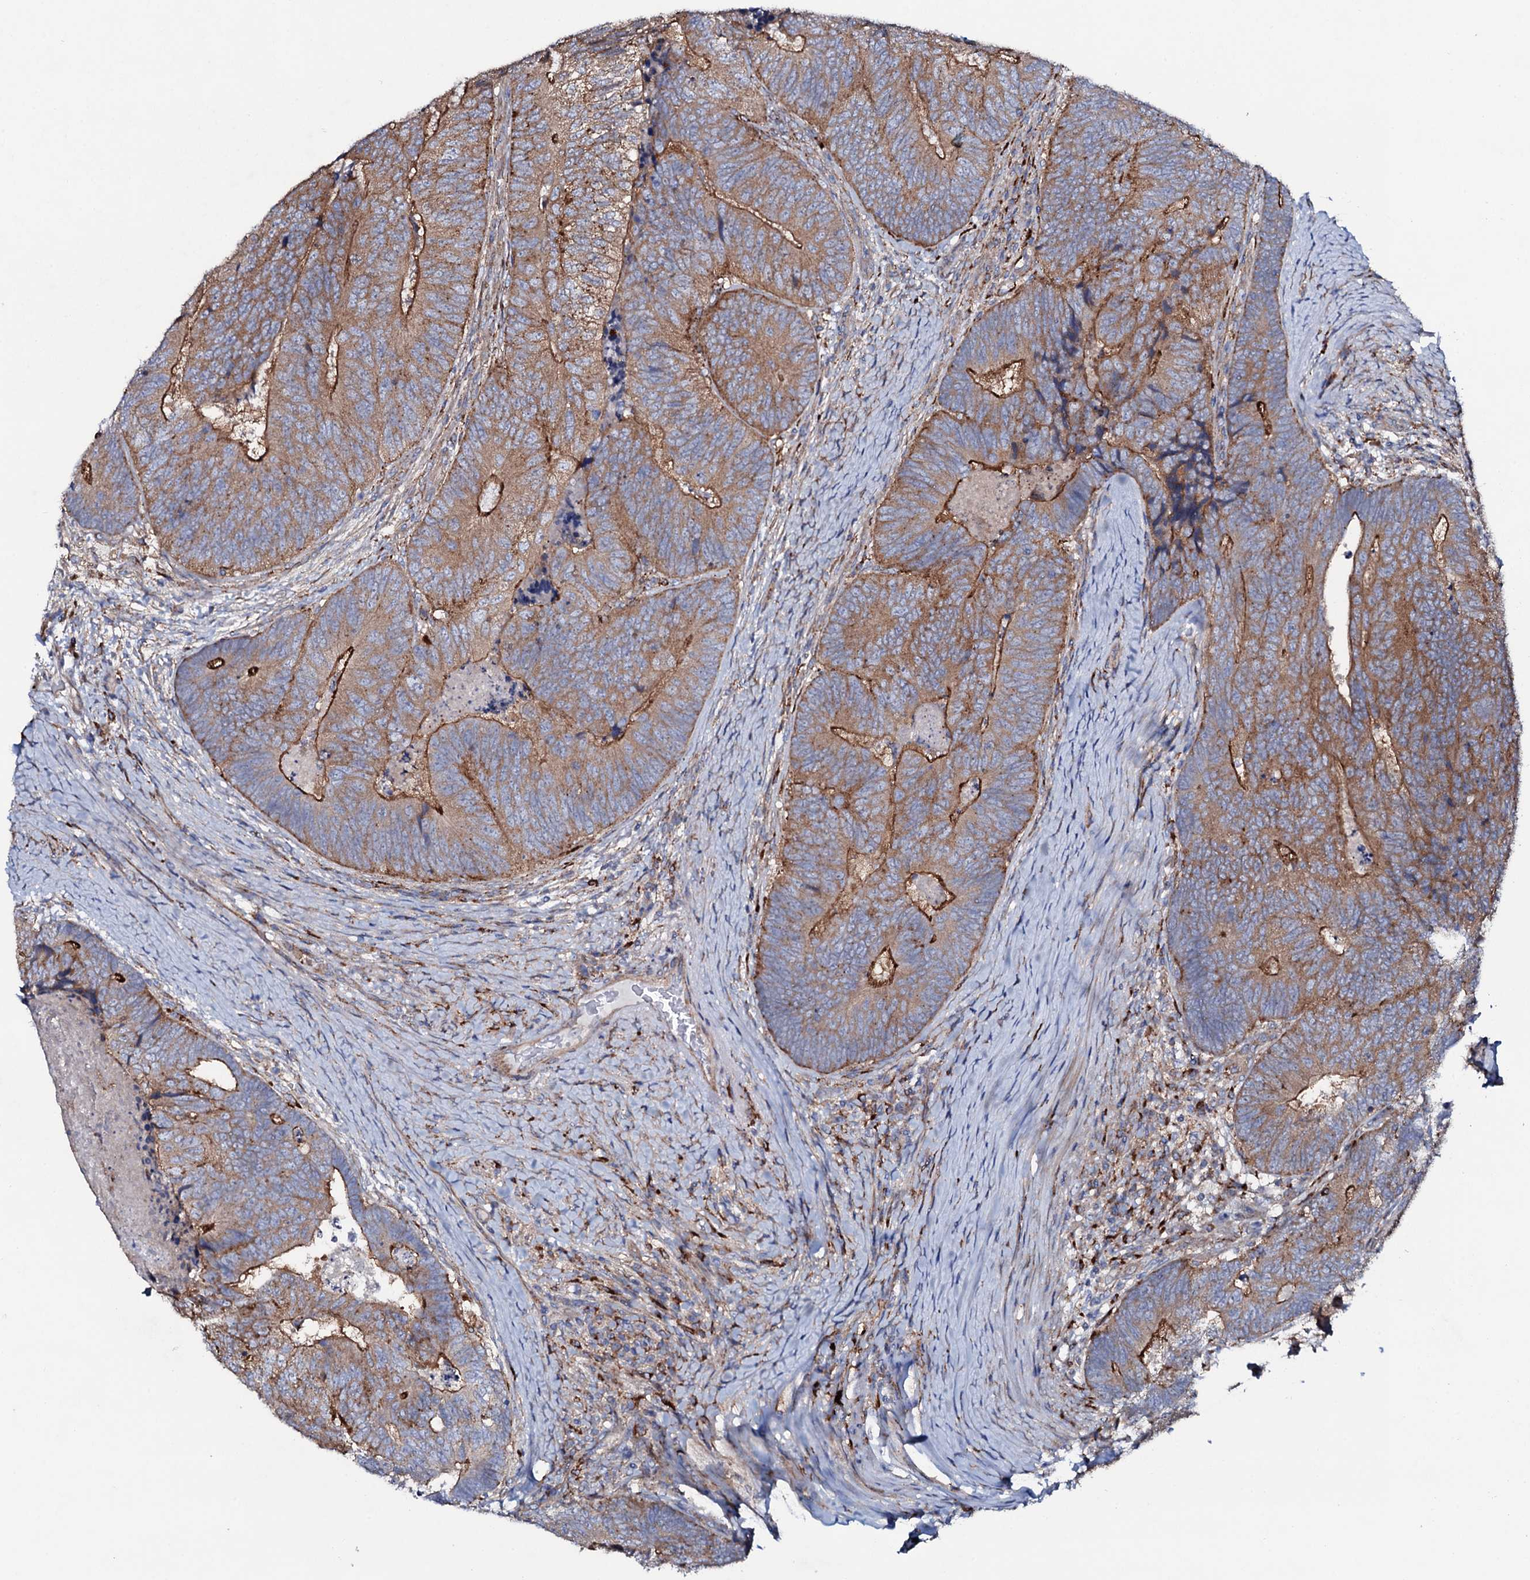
{"staining": {"intensity": "moderate", "quantity": ">75%", "location": "cytoplasmic/membranous"}, "tissue": "colorectal cancer", "cell_type": "Tumor cells", "image_type": "cancer", "snomed": [{"axis": "morphology", "description": "Adenocarcinoma, NOS"}, {"axis": "topography", "description": "Colon"}], "caption": "Immunohistochemical staining of human colorectal adenocarcinoma exhibits moderate cytoplasmic/membranous protein expression in approximately >75% of tumor cells.", "gene": "P2RX4", "patient": {"sex": "female", "age": 67}}